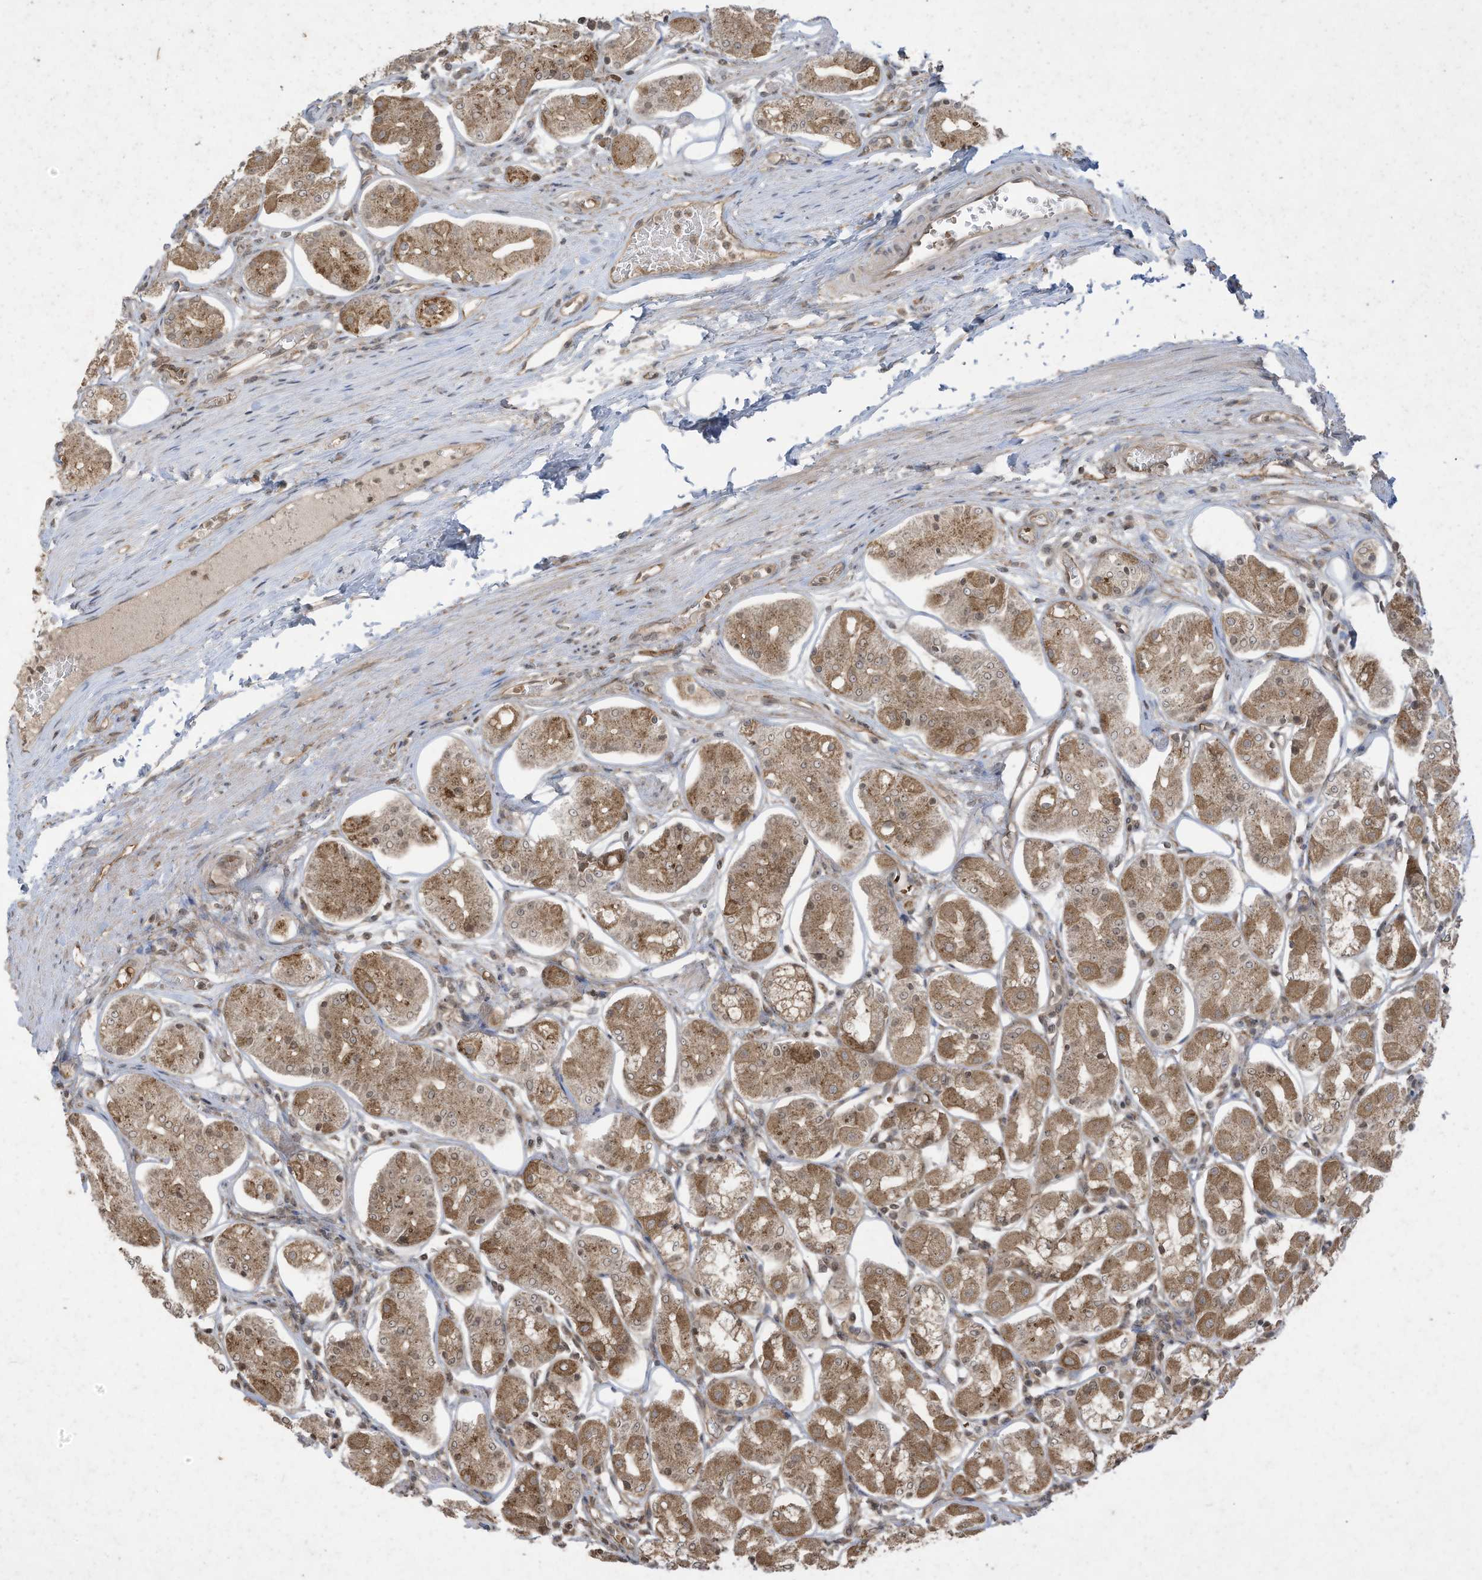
{"staining": {"intensity": "moderate", "quantity": ">75%", "location": "cytoplasmic/membranous"}, "tissue": "stomach", "cell_type": "Glandular cells", "image_type": "normal", "snomed": [{"axis": "morphology", "description": "Normal tissue, NOS"}, {"axis": "topography", "description": "Stomach, lower"}], "caption": "An immunohistochemistry photomicrograph of benign tissue is shown. Protein staining in brown shows moderate cytoplasmic/membranous positivity in stomach within glandular cells. Immunohistochemistry (ihc) stains the protein of interest in brown and the nuclei are stained blue.", "gene": "MATN2", "patient": {"sex": "female", "age": 56}}